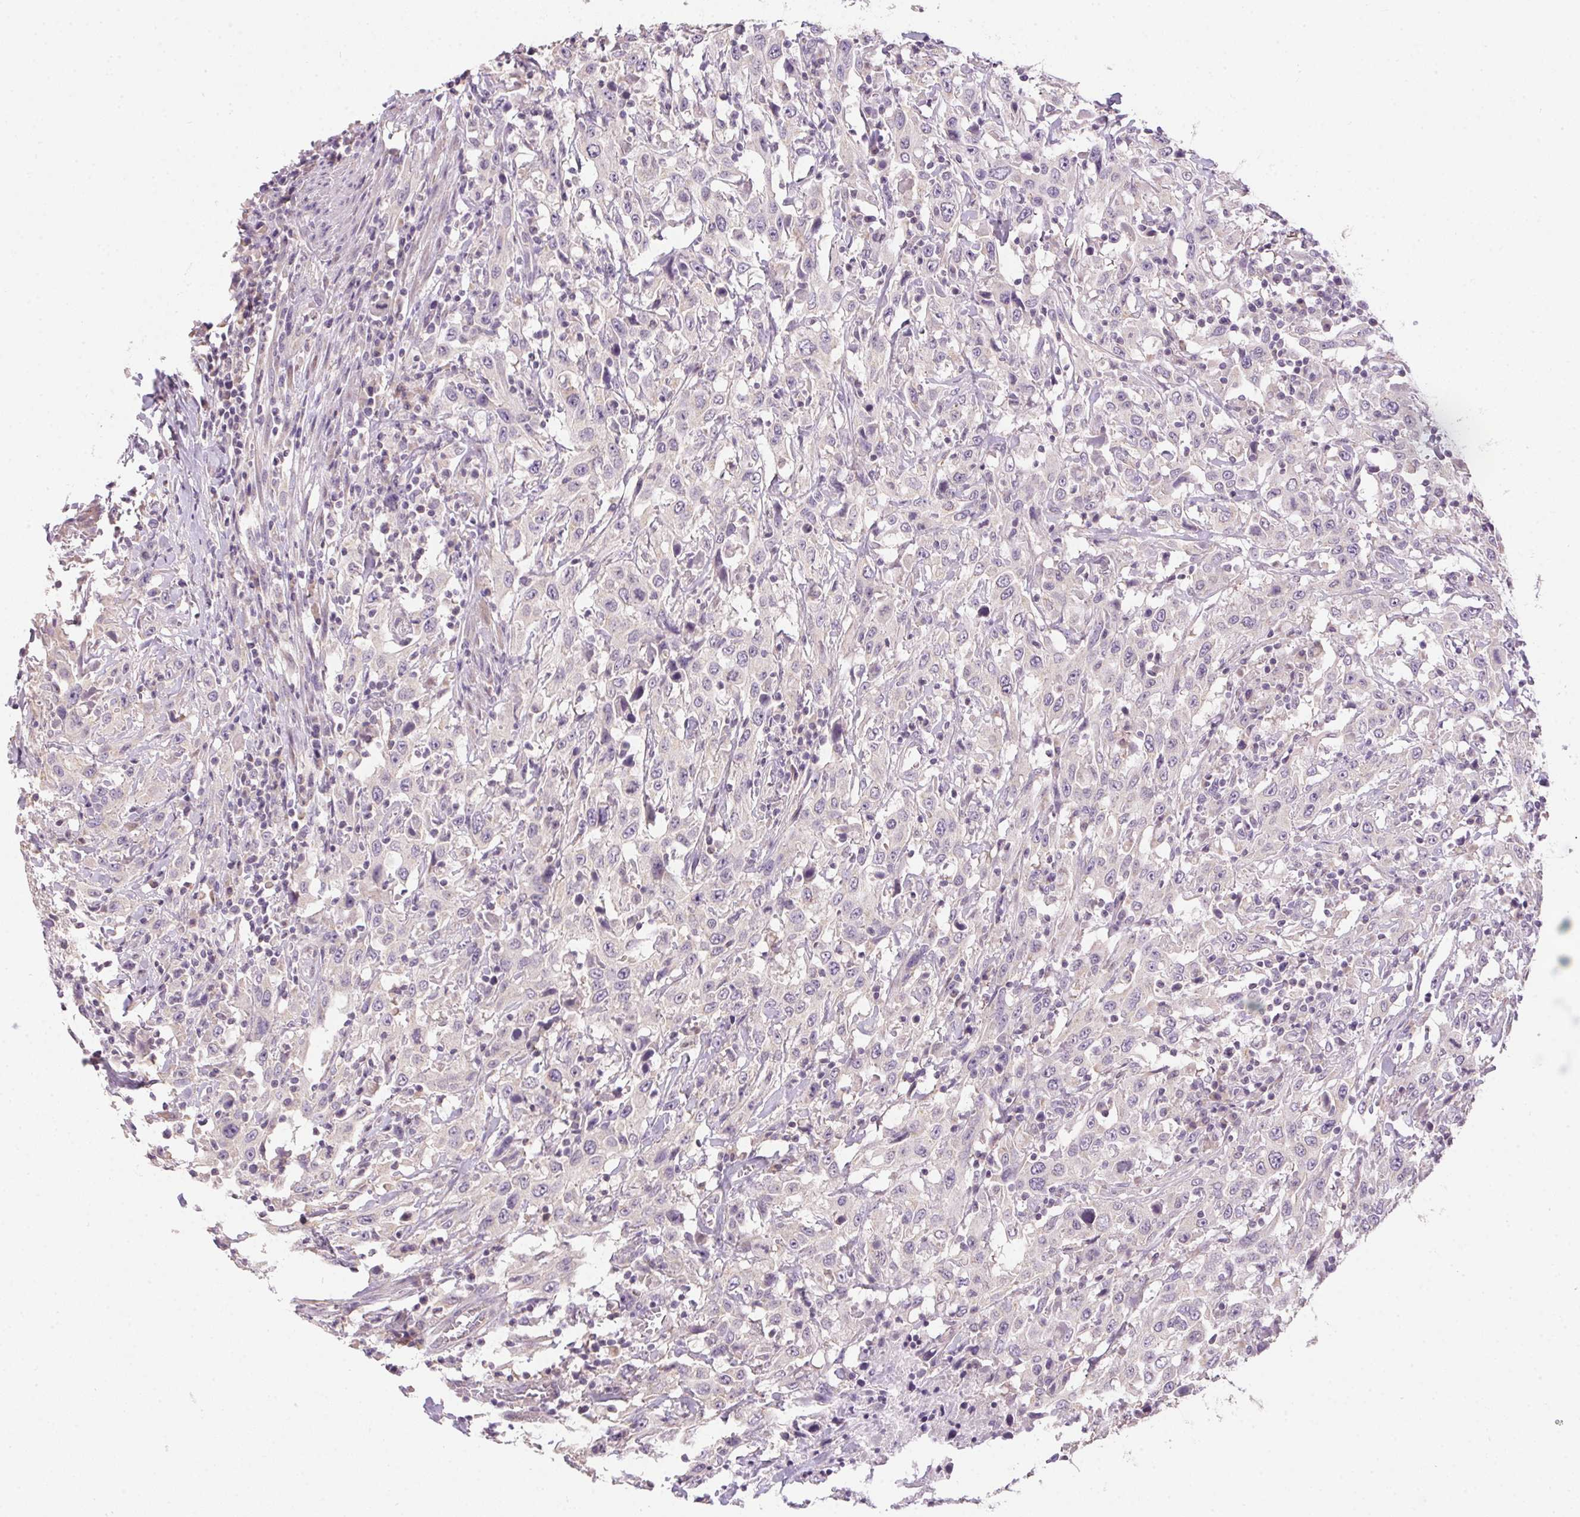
{"staining": {"intensity": "negative", "quantity": "none", "location": "none"}, "tissue": "urothelial cancer", "cell_type": "Tumor cells", "image_type": "cancer", "snomed": [{"axis": "morphology", "description": "Urothelial carcinoma, High grade"}, {"axis": "topography", "description": "Urinary bladder"}], "caption": "Micrograph shows no protein positivity in tumor cells of high-grade urothelial carcinoma tissue.", "gene": "SPACA9", "patient": {"sex": "male", "age": 61}}